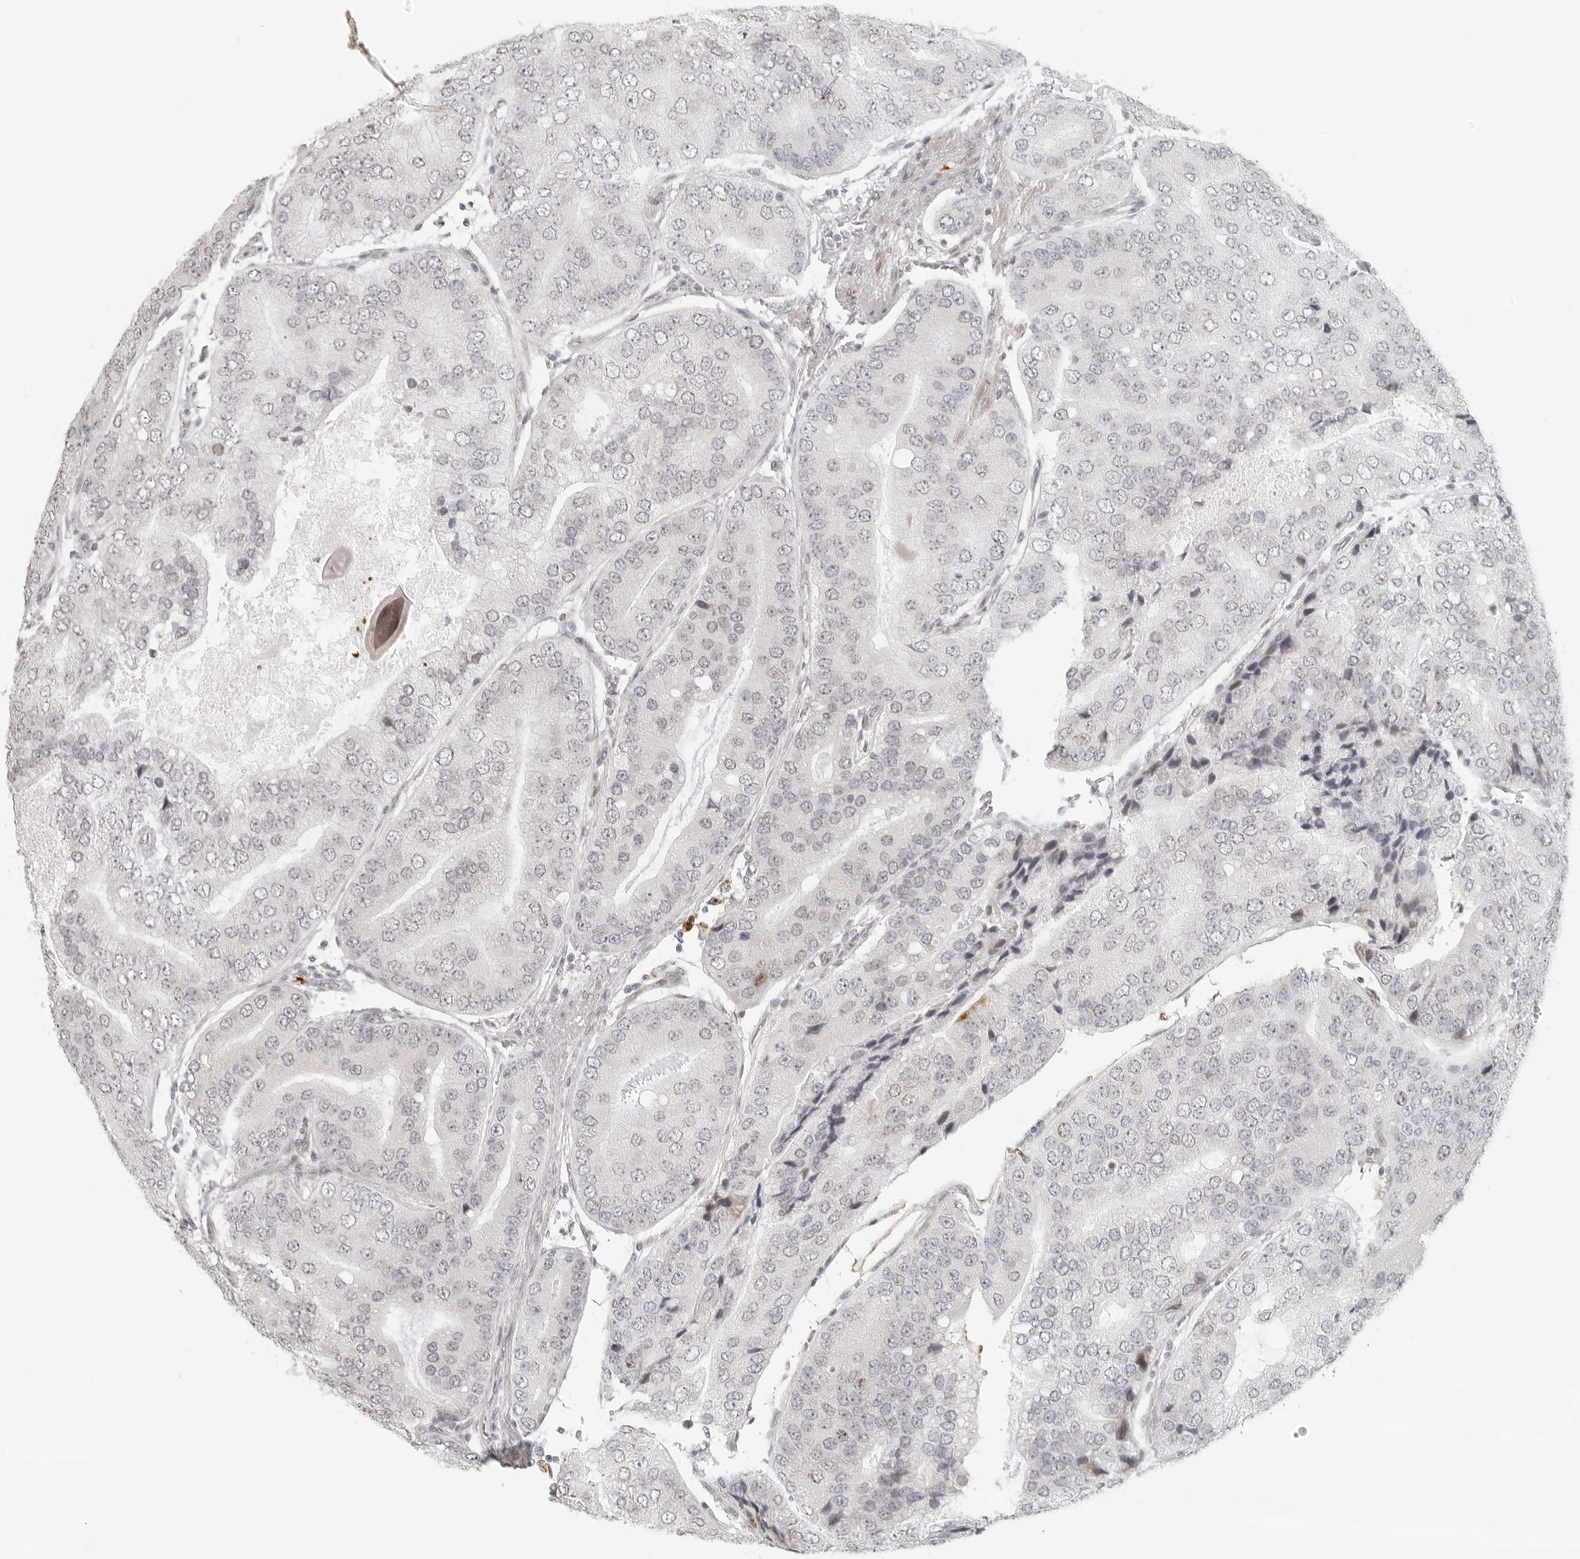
{"staining": {"intensity": "weak", "quantity": "<25%", "location": "nuclear"}, "tissue": "prostate cancer", "cell_type": "Tumor cells", "image_type": "cancer", "snomed": [{"axis": "morphology", "description": "Adenocarcinoma, High grade"}, {"axis": "topography", "description": "Prostate"}], "caption": "Tumor cells are negative for brown protein staining in prostate cancer. Nuclei are stained in blue.", "gene": "ZNF678", "patient": {"sex": "male", "age": 70}}